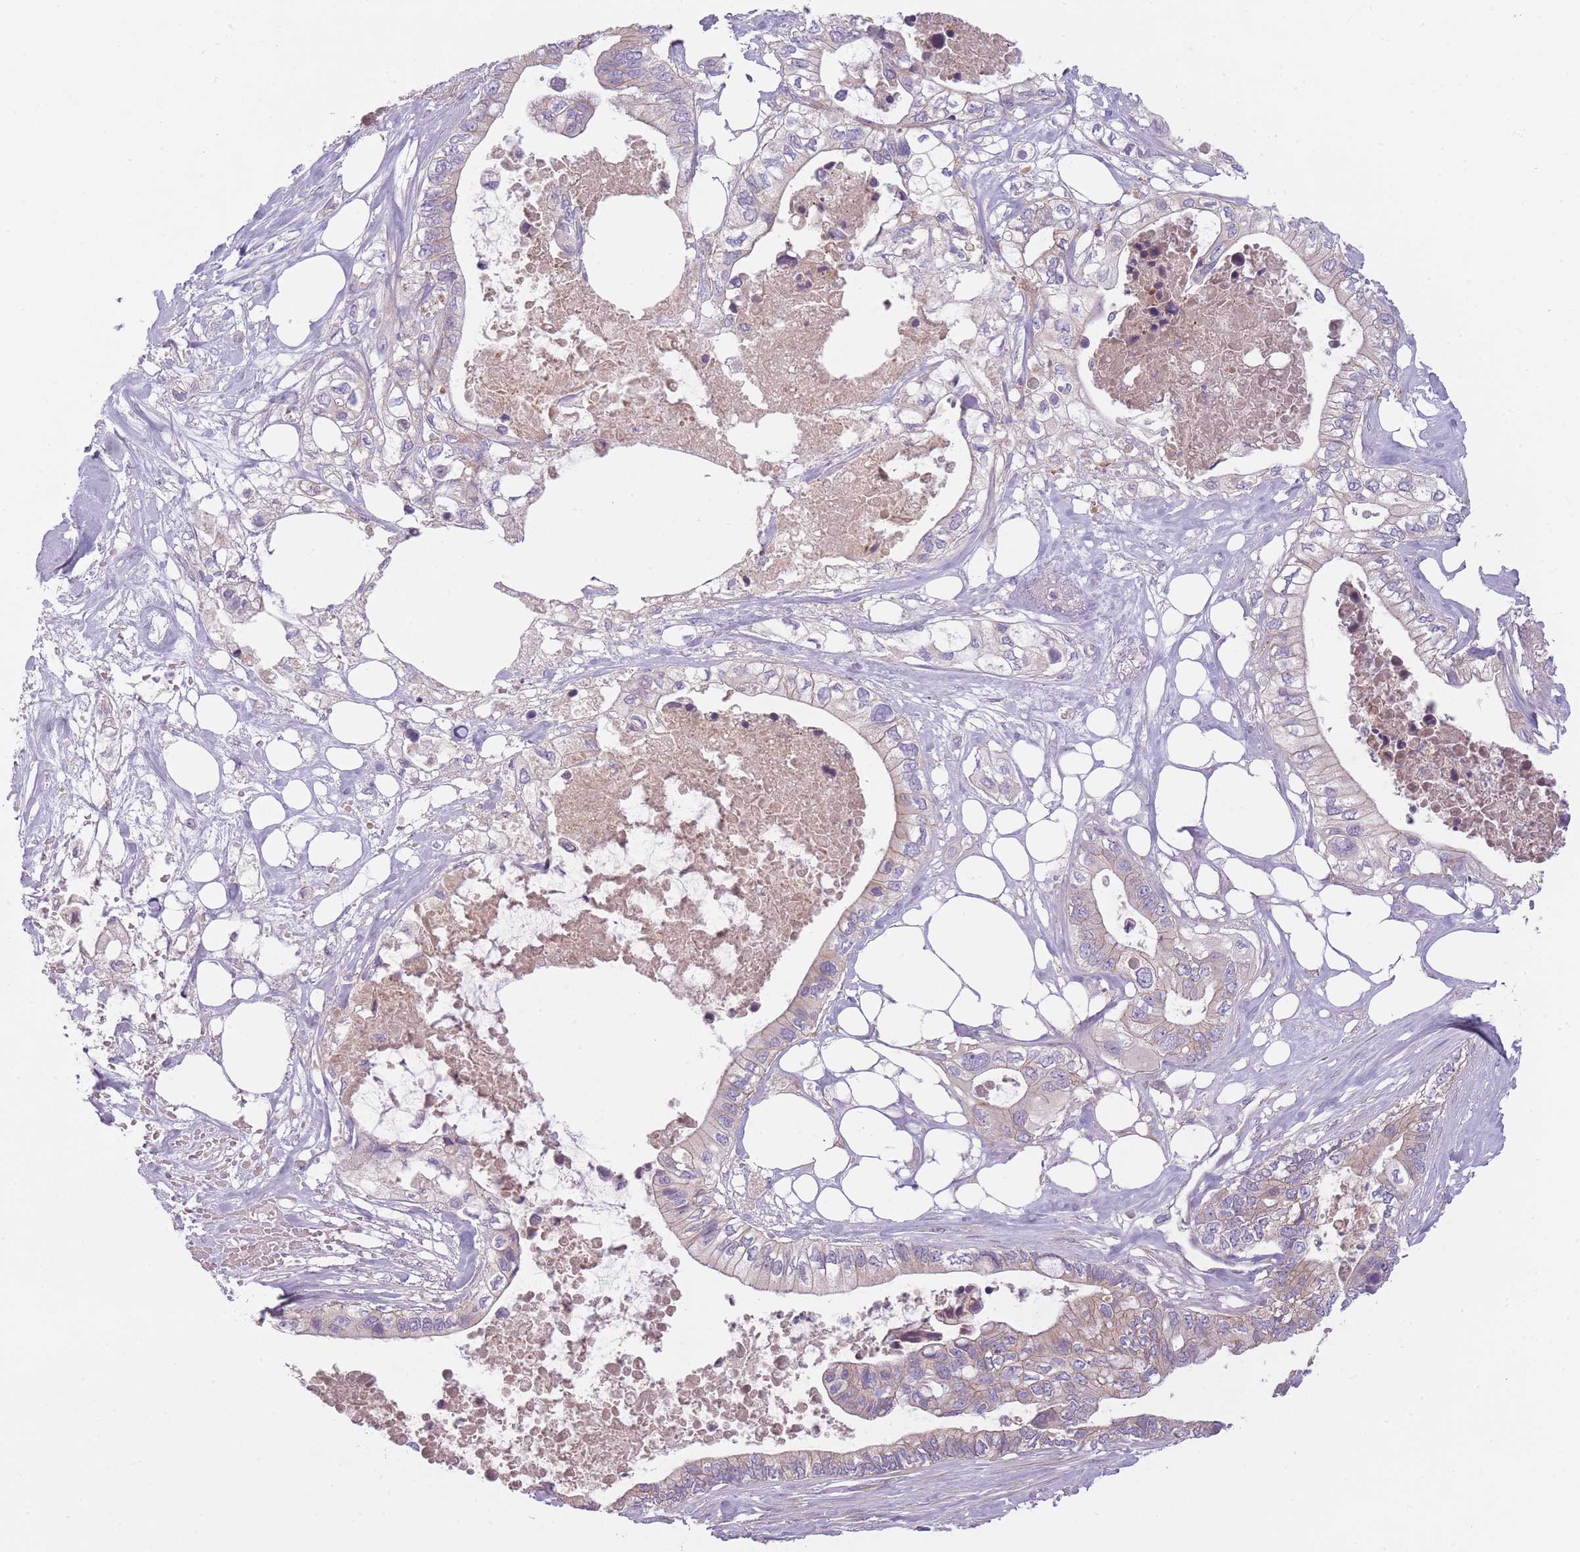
{"staining": {"intensity": "weak", "quantity": "<25%", "location": "cytoplasmic/membranous"}, "tissue": "pancreatic cancer", "cell_type": "Tumor cells", "image_type": "cancer", "snomed": [{"axis": "morphology", "description": "Adenocarcinoma, NOS"}, {"axis": "topography", "description": "Pancreas"}], "caption": "IHC histopathology image of human pancreatic cancer stained for a protein (brown), which demonstrates no expression in tumor cells. (Brightfield microscopy of DAB (3,3'-diaminobenzidine) immunohistochemistry at high magnification).", "gene": "NT5DC2", "patient": {"sex": "female", "age": 63}}